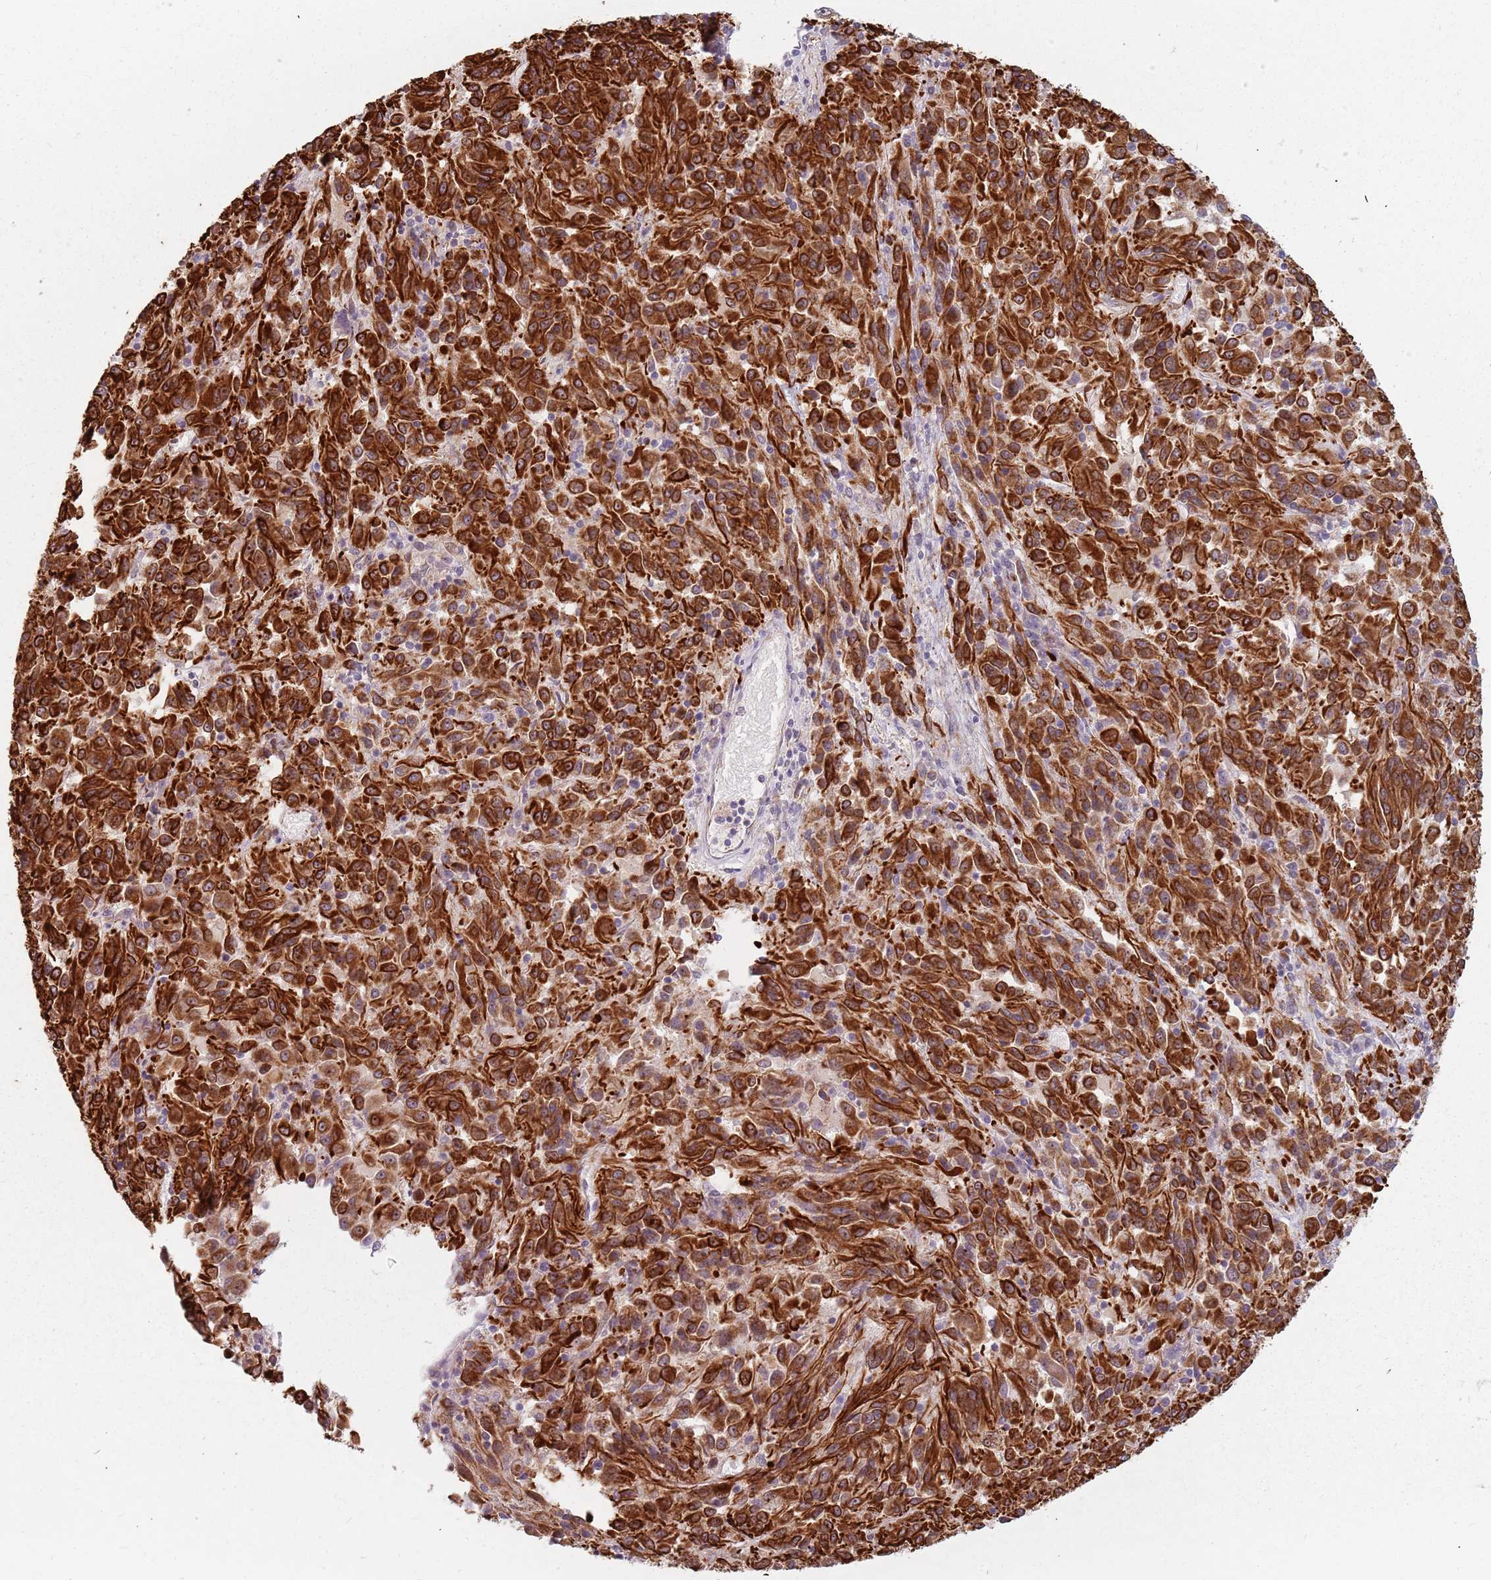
{"staining": {"intensity": "strong", "quantity": ">75%", "location": "cytoplasmic/membranous"}, "tissue": "melanoma", "cell_type": "Tumor cells", "image_type": "cancer", "snomed": [{"axis": "morphology", "description": "Malignant melanoma, Metastatic site"}, {"axis": "topography", "description": "Lung"}], "caption": "The micrograph reveals immunohistochemical staining of melanoma. There is strong cytoplasmic/membranous expression is identified in about >75% of tumor cells. The staining is performed using DAB brown chromogen to label protein expression. The nuclei are counter-stained blue using hematoxylin.", "gene": "GAS2L3", "patient": {"sex": "male", "age": 64}}